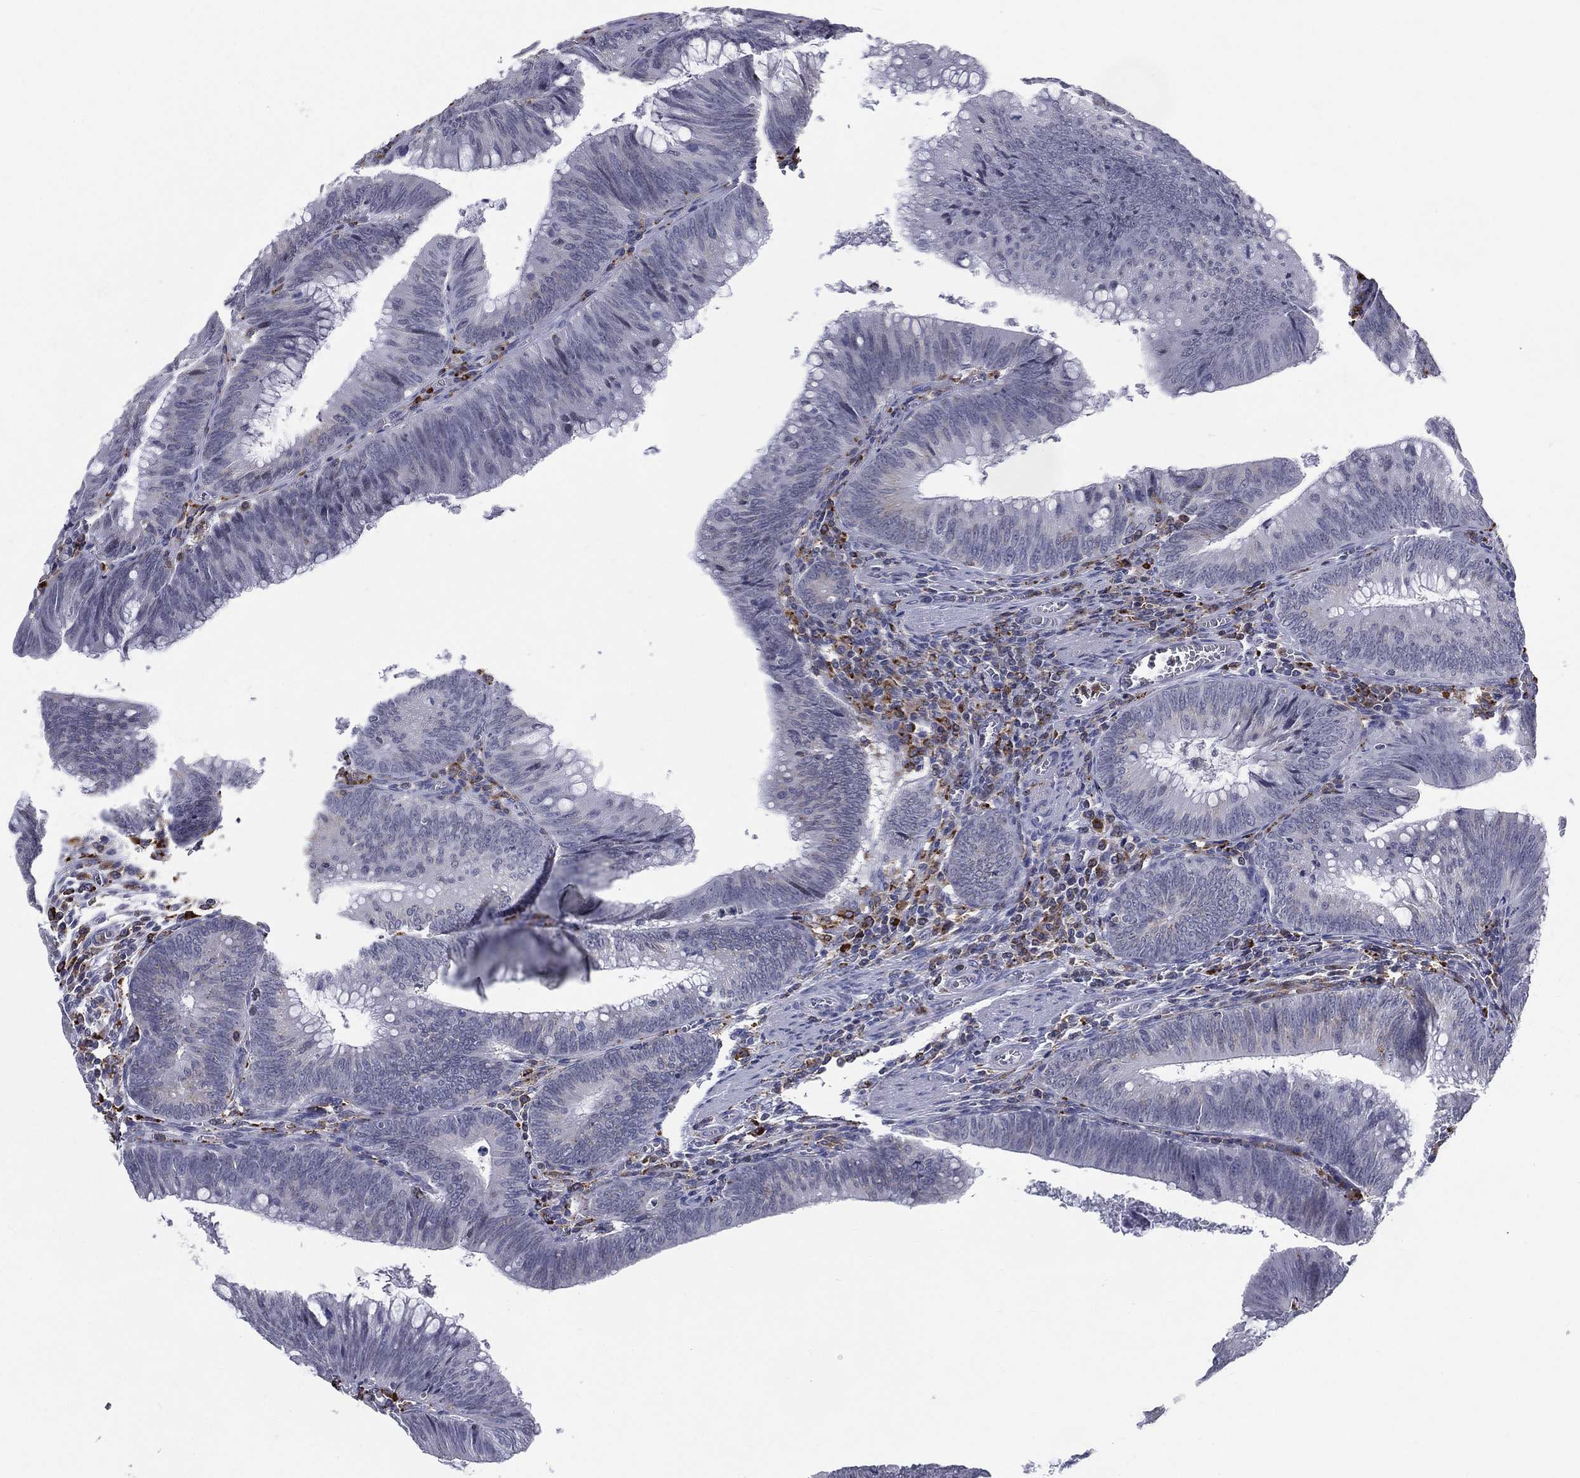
{"staining": {"intensity": "negative", "quantity": "none", "location": "none"}, "tissue": "colorectal cancer", "cell_type": "Tumor cells", "image_type": "cancer", "snomed": [{"axis": "morphology", "description": "Adenocarcinoma, NOS"}, {"axis": "topography", "description": "Rectum"}], "caption": "Immunohistochemistry of colorectal adenocarcinoma exhibits no staining in tumor cells.", "gene": "EVI2B", "patient": {"sex": "female", "age": 72}}